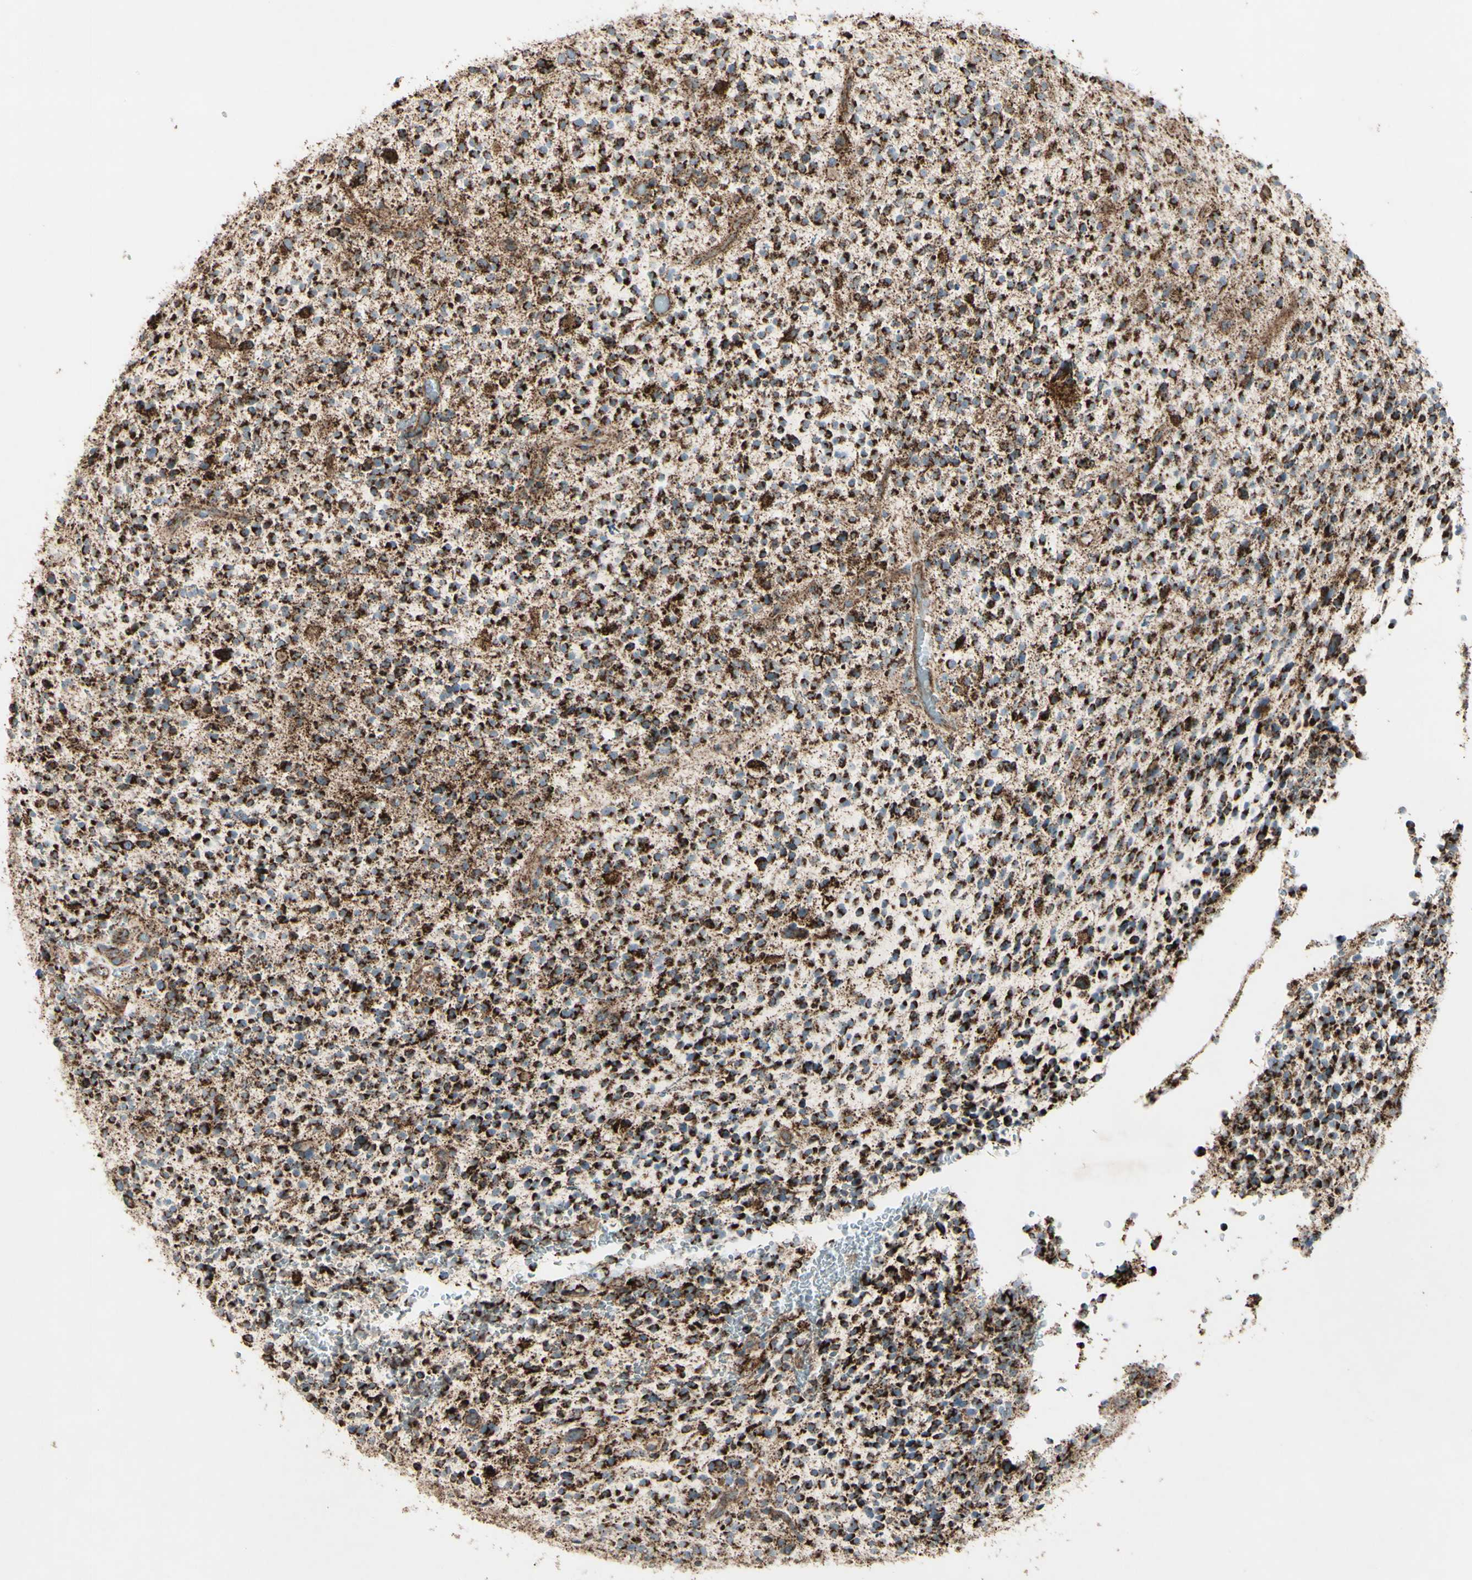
{"staining": {"intensity": "strong", "quantity": ">75%", "location": "cytoplasmic/membranous"}, "tissue": "glioma", "cell_type": "Tumor cells", "image_type": "cancer", "snomed": [{"axis": "morphology", "description": "Glioma, malignant, High grade"}, {"axis": "topography", "description": "Brain"}], "caption": "A brown stain labels strong cytoplasmic/membranous positivity of a protein in glioma tumor cells.", "gene": "RHOT1", "patient": {"sex": "male", "age": 48}}